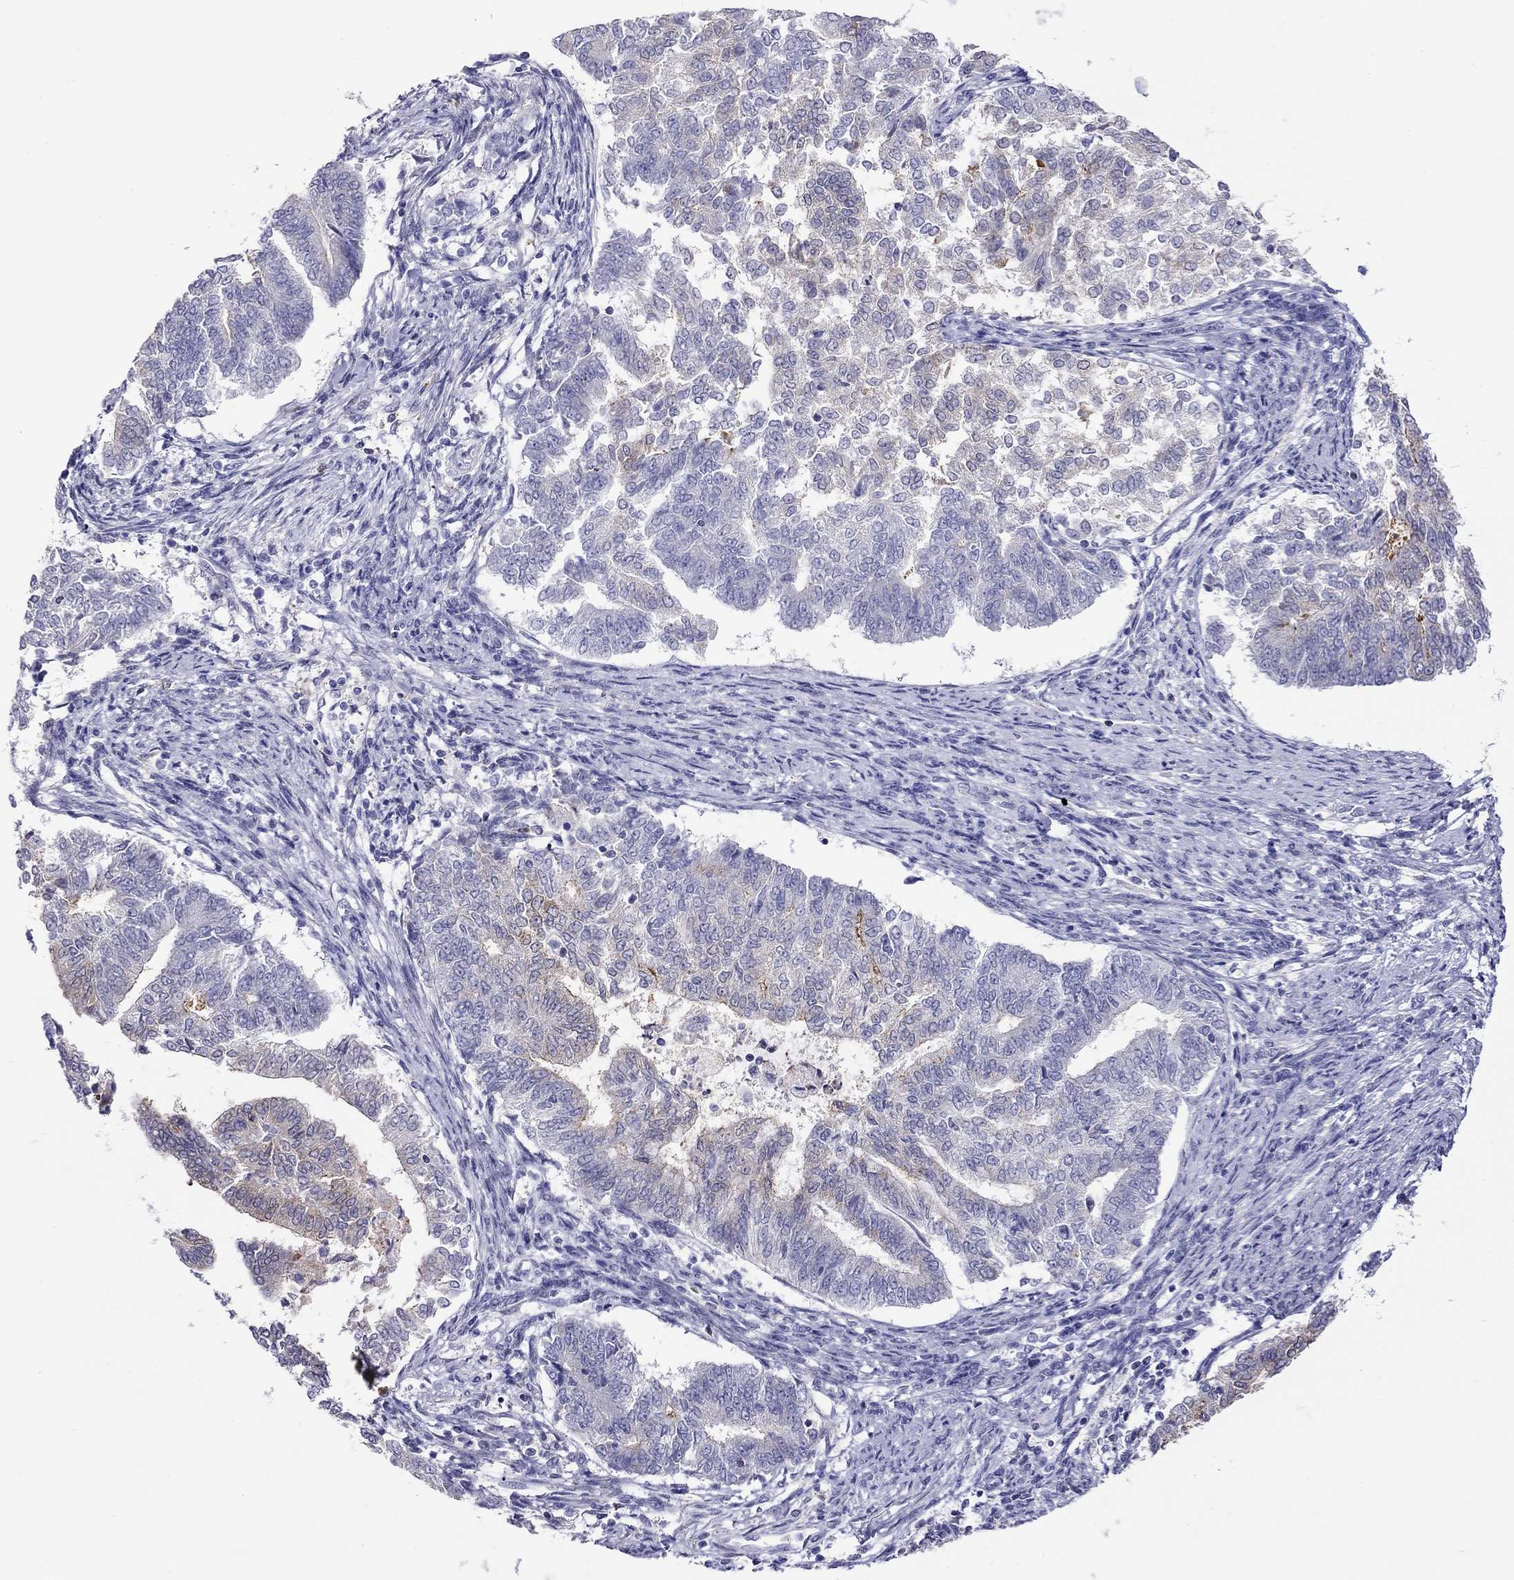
{"staining": {"intensity": "moderate", "quantity": "<25%", "location": "cytoplasmic/membranous"}, "tissue": "endometrial cancer", "cell_type": "Tumor cells", "image_type": "cancer", "snomed": [{"axis": "morphology", "description": "Adenocarcinoma, NOS"}, {"axis": "topography", "description": "Endometrium"}], "caption": "High-magnification brightfield microscopy of endometrial adenocarcinoma stained with DAB (brown) and counterstained with hematoxylin (blue). tumor cells exhibit moderate cytoplasmic/membranous staining is seen in about<25% of cells. The staining was performed using DAB, with brown indicating positive protein expression. Nuclei are stained blue with hematoxylin.", "gene": "SLC46A2", "patient": {"sex": "female", "age": 65}}